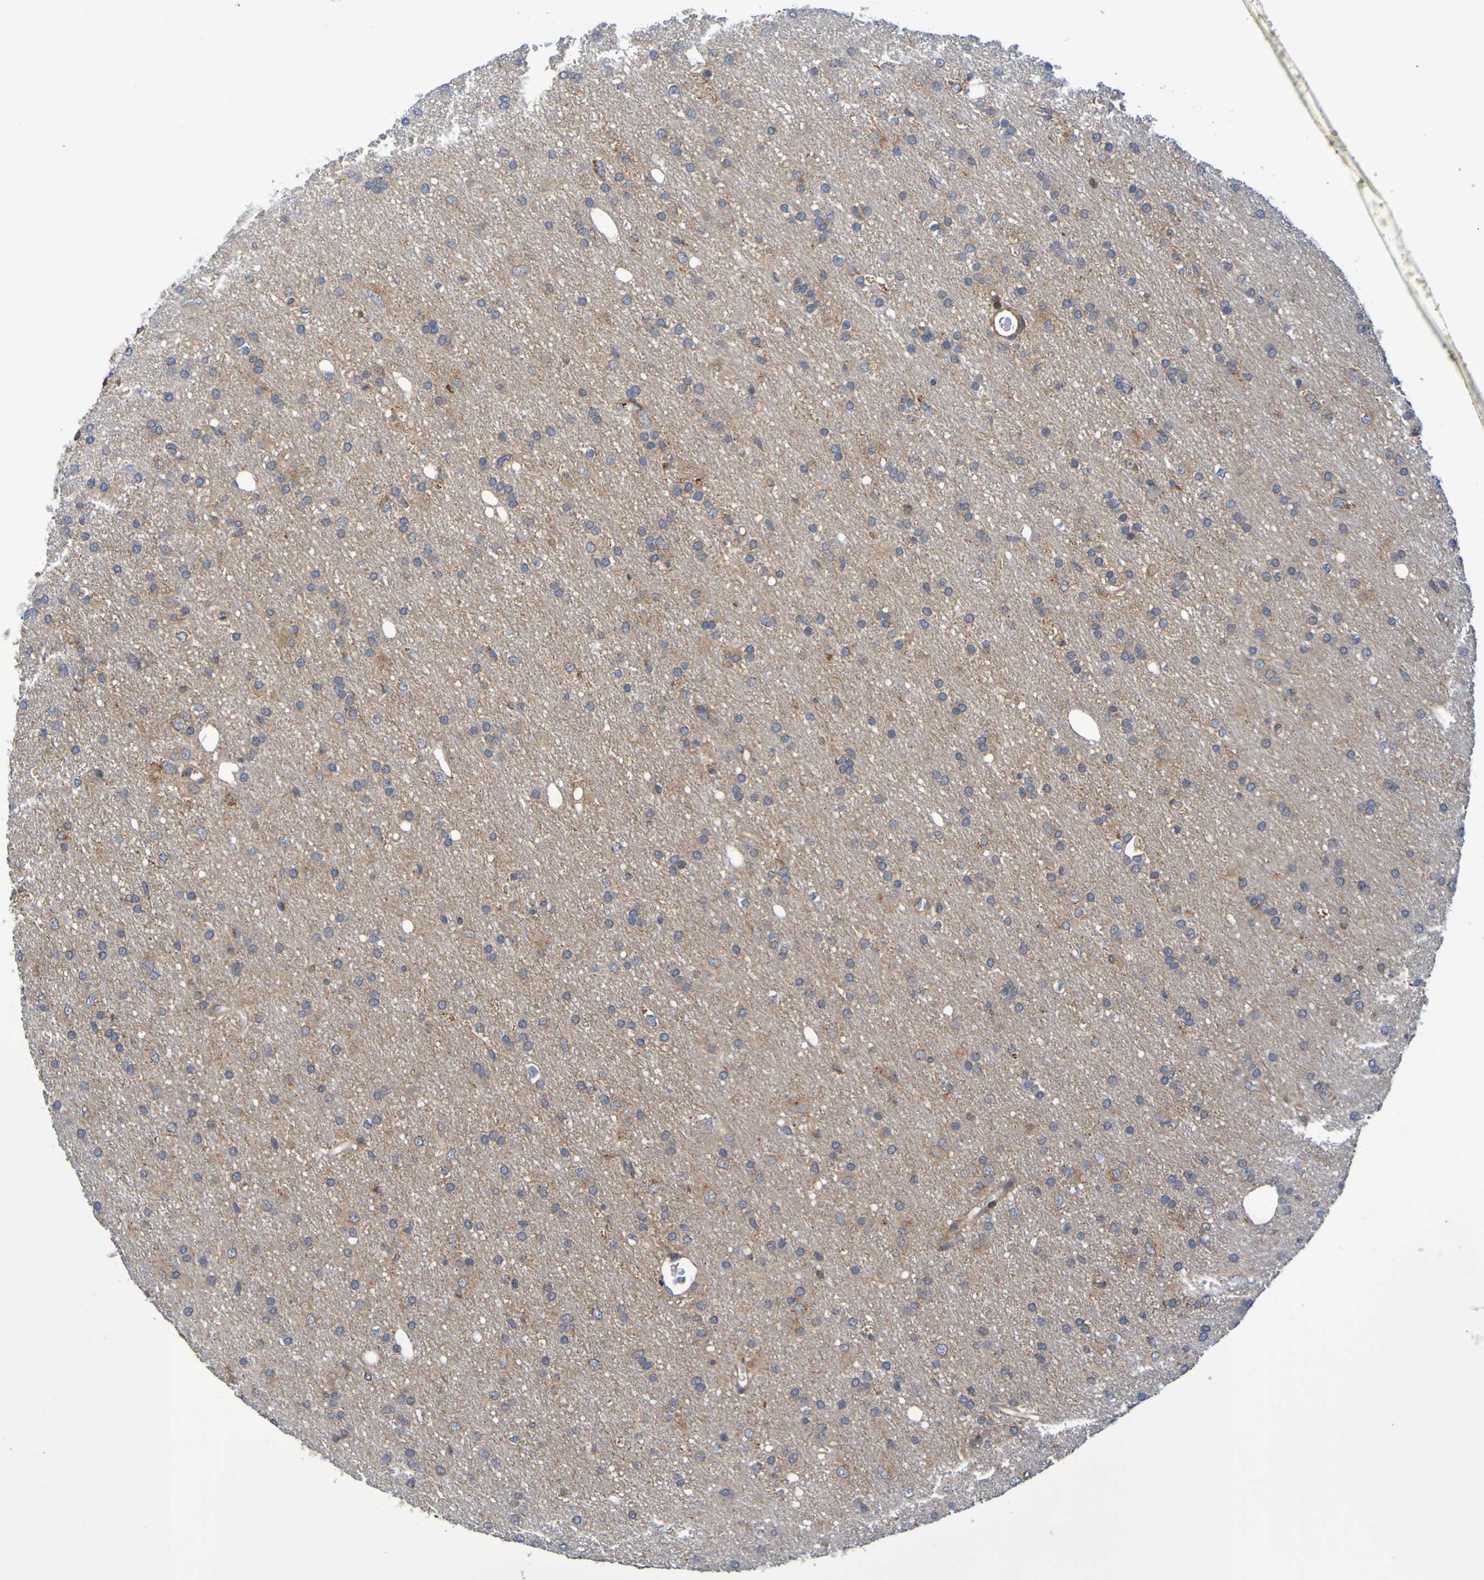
{"staining": {"intensity": "moderate", "quantity": "25%-75%", "location": "cytoplasmic/membranous"}, "tissue": "glioma", "cell_type": "Tumor cells", "image_type": "cancer", "snomed": [{"axis": "morphology", "description": "Glioma, malignant, Low grade"}, {"axis": "topography", "description": "Brain"}], "caption": "Brown immunohistochemical staining in human glioma displays moderate cytoplasmic/membranous staining in approximately 25%-75% of tumor cells.", "gene": "CCDC51", "patient": {"sex": "male", "age": 77}}